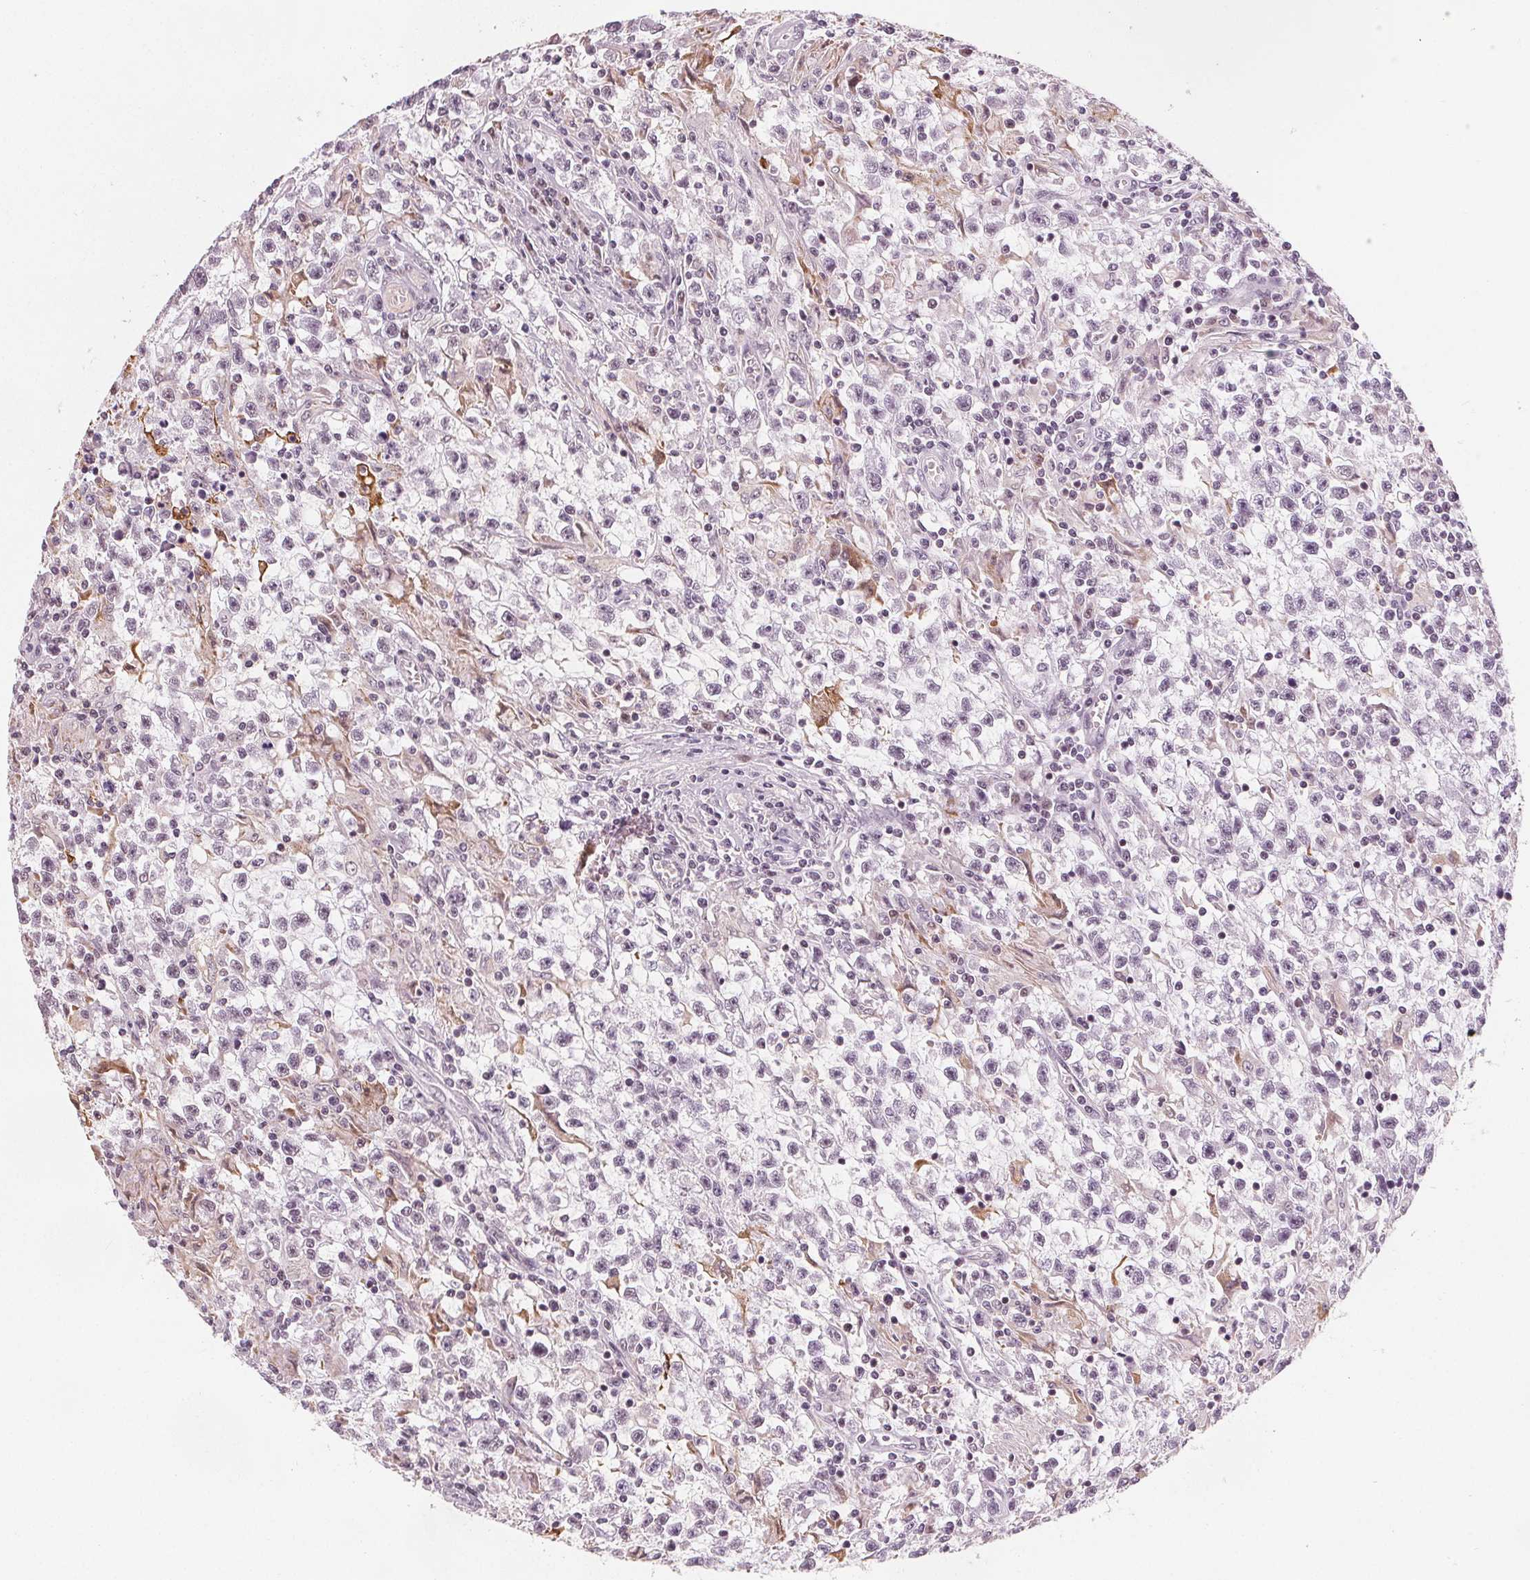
{"staining": {"intensity": "negative", "quantity": "none", "location": "none"}, "tissue": "testis cancer", "cell_type": "Tumor cells", "image_type": "cancer", "snomed": [{"axis": "morphology", "description": "Seminoma, NOS"}, {"axis": "topography", "description": "Testis"}], "caption": "Tumor cells are negative for brown protein staining in testis seminoma. Brightfield microscopy of immunohistochemistry stained with DAB (brown) and hematoxylin (blue), captured at high magnification.", "gene": "DPM2", "patient": {"sex": "male", "age": 31}}